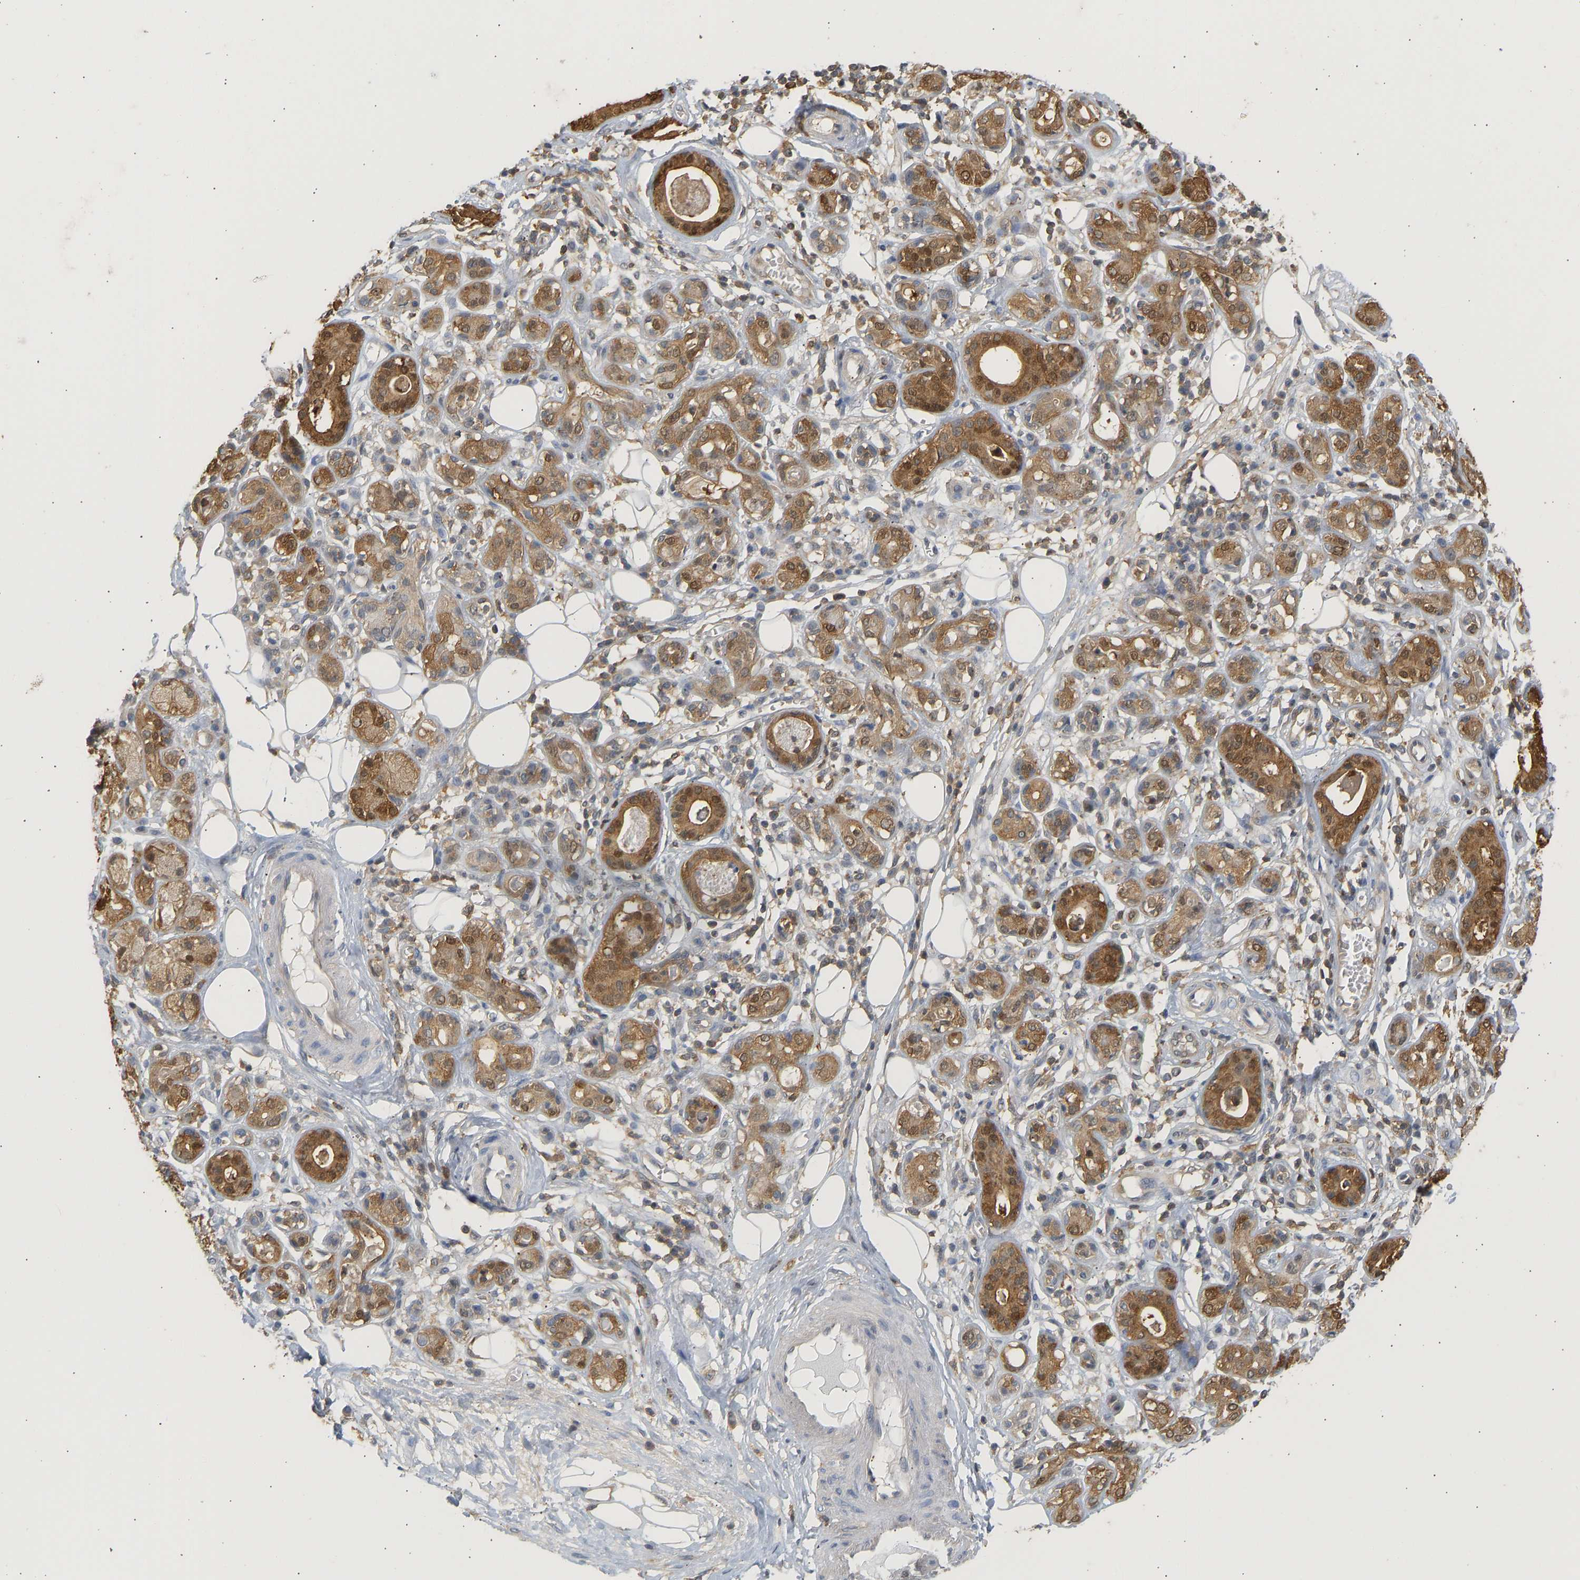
{"staining": {"intensity": "moderate", "quantity": ">75%", "location": "cytoplasmic/membranous"}, "tissue": "adipose tissue", "cell_type": "Adipocytes", "image_type": "normal", "snomed": [{"axis": "morphology", "description": "Normal tissue, NOS"}, {"axis": "morphology", "description": "Inflammation, NOS"}, {"axis": "topography", "description": "Salivary gland"}, {"axis": "topography", "description": "Peripheral nerve tissue"}], "caption": "Moderate cytoplasmic/membranous positivity is appreciated in approximately >75% of adipocytes in benign adipose tissue.", "gene": "ENO1", "patient": {"sex": "female", "age": 75}}